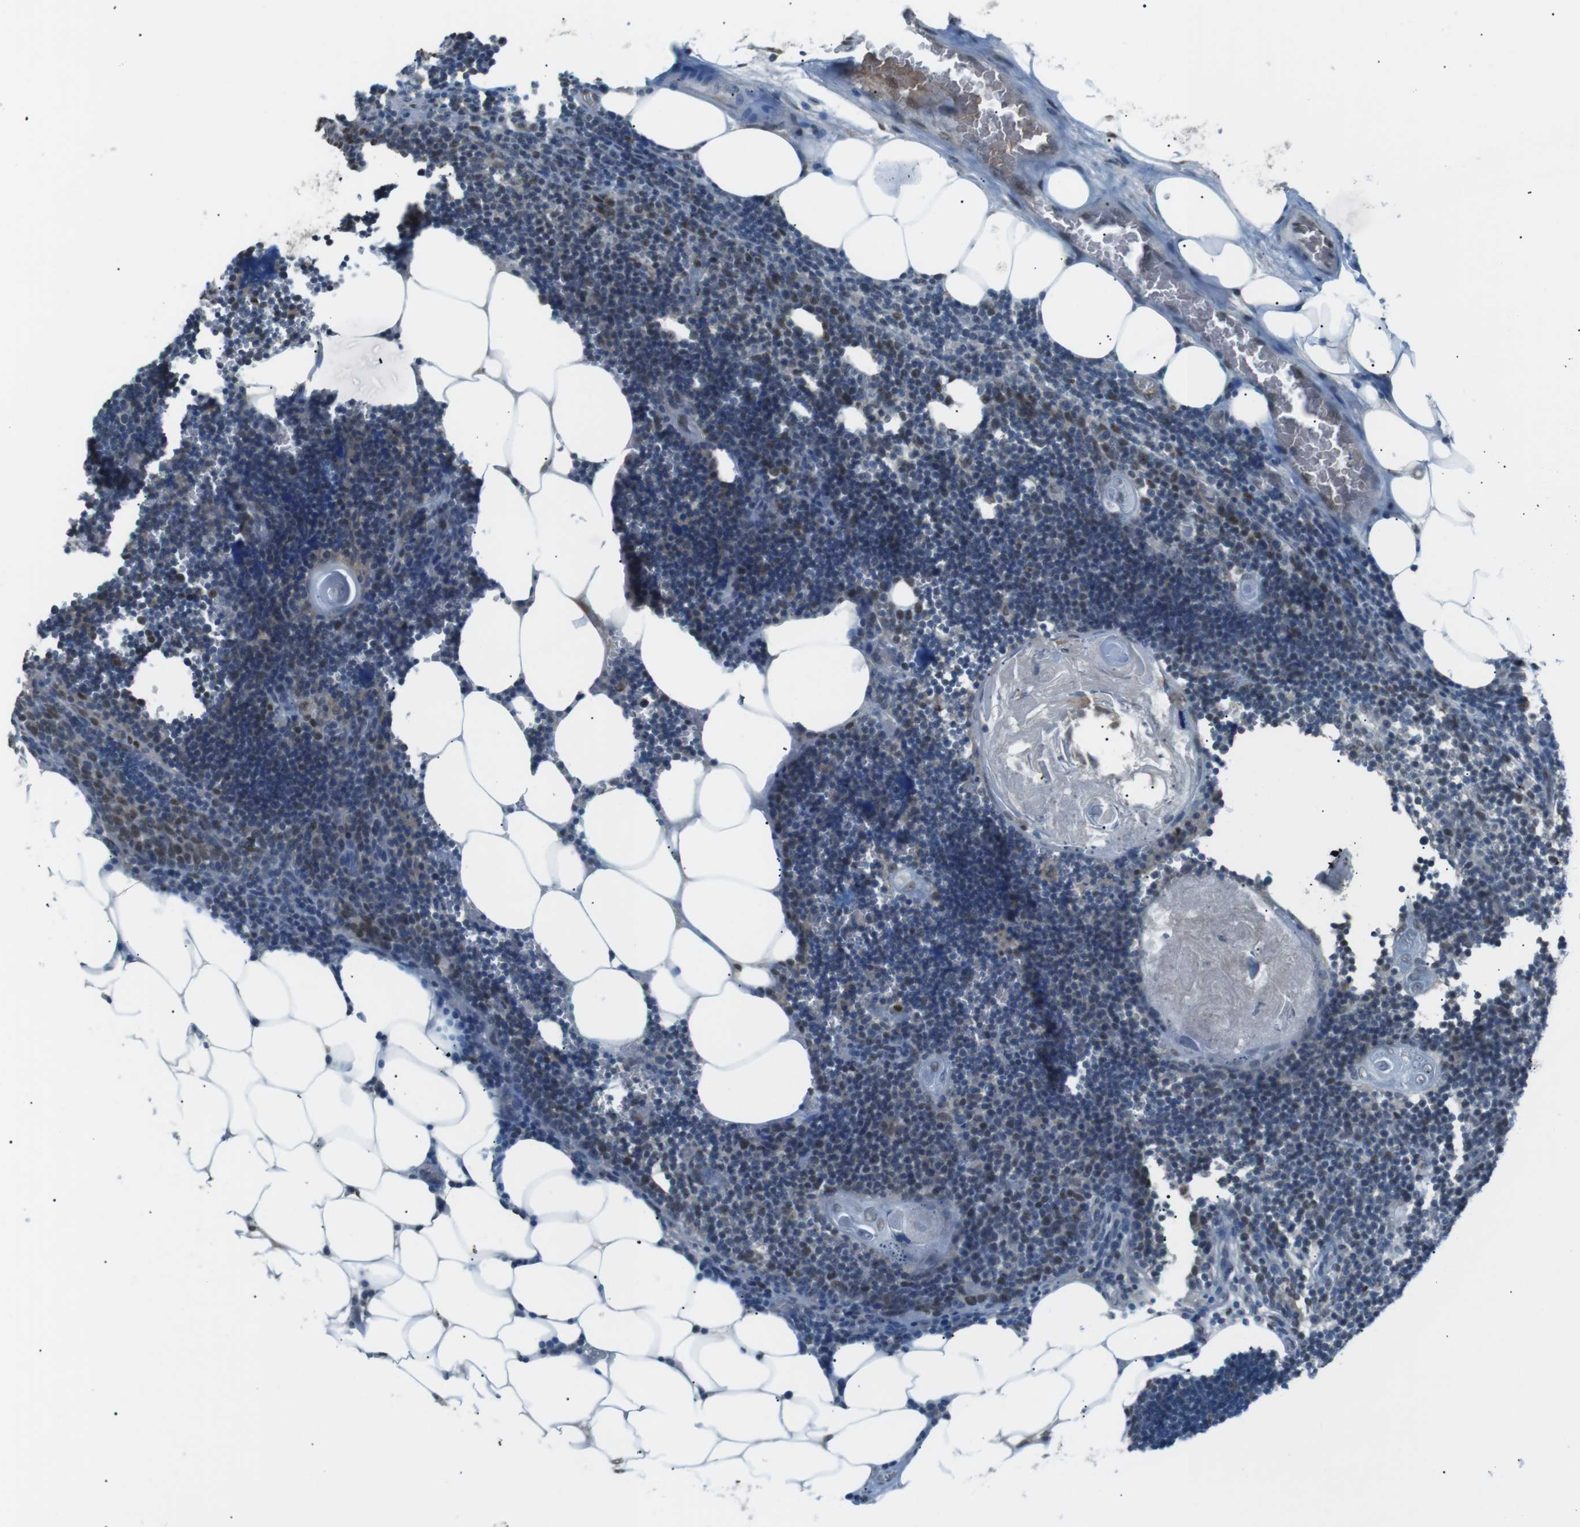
{"staining": {"intensity": "weak", "quantity": "<25%", "location": "nuclear"}, "tissue": "lymph node", "cell_type": "Germinal center cells", "image_type": "normal", "snomed": [{"axis": "morphology", "description": "Normal tissue, NOS"}, {"axis": "topography", "description": "Lymph node"}], "caption": "IHC image of normal human lymph node stained for a protein (brown), which displays no expression in germinal center cells. (Immunohistochemistry (ihc), brightfield microscopy, high magnification).", "gene": "SRPK2", "patient": {"sex": "male", "age": 33}}